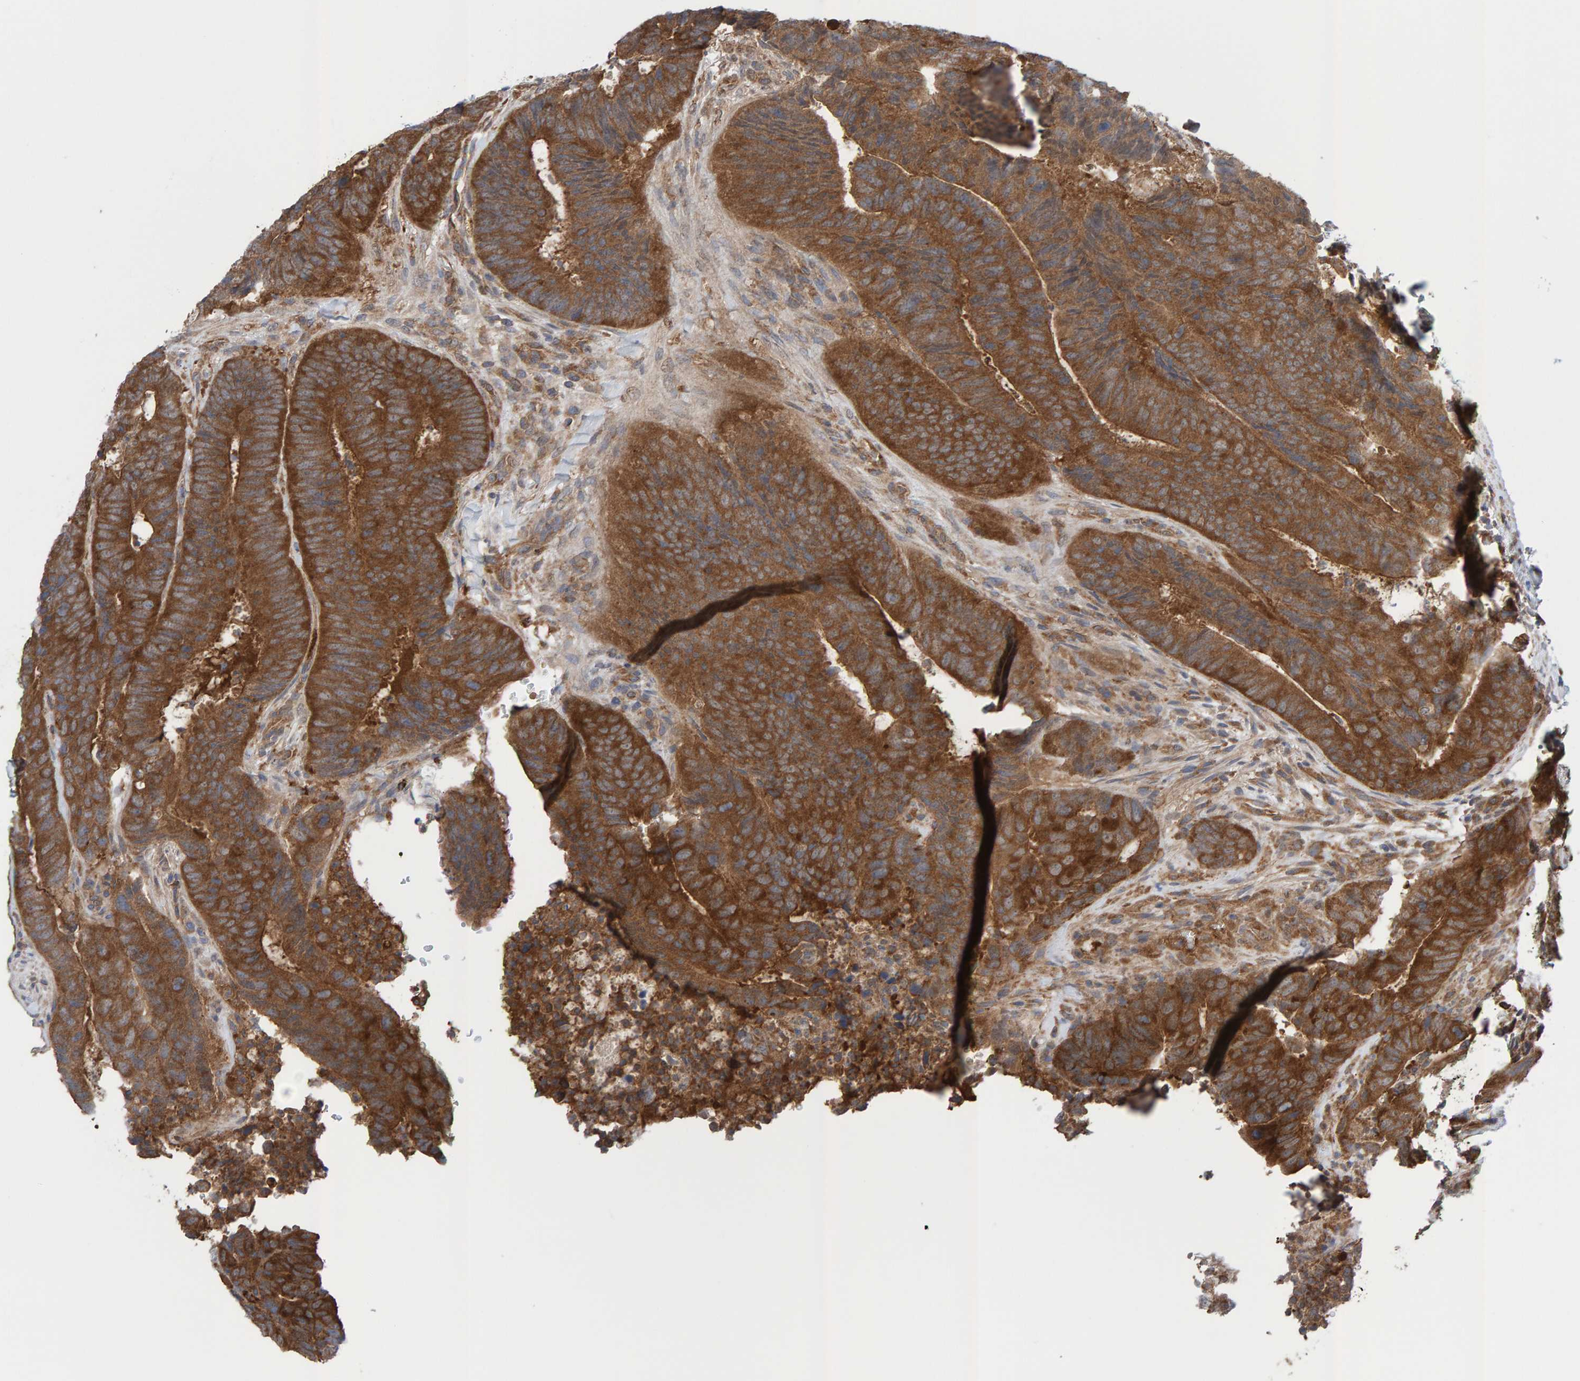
{"staining": {"intensity": "strong", "quantity": ">75%", "location": "cytoplasmic/membranous"}, "tissue": "colorectal cancer", "cell_type": "Tumor cells", "image_type": "cancer", "snomed": [{"axis": "morphology", "description": "Adenocarcinoma, NOS"}, {"axis": "topography", "description": "Colon"}], "caption": "Protein staining displays strong cytoplasmic/membranous expression in about >75% of tumor cells in adenocarcinoma (colorectal).", "gene": "LRSAM1", "patient": {"sex": "male", "age": 56}}